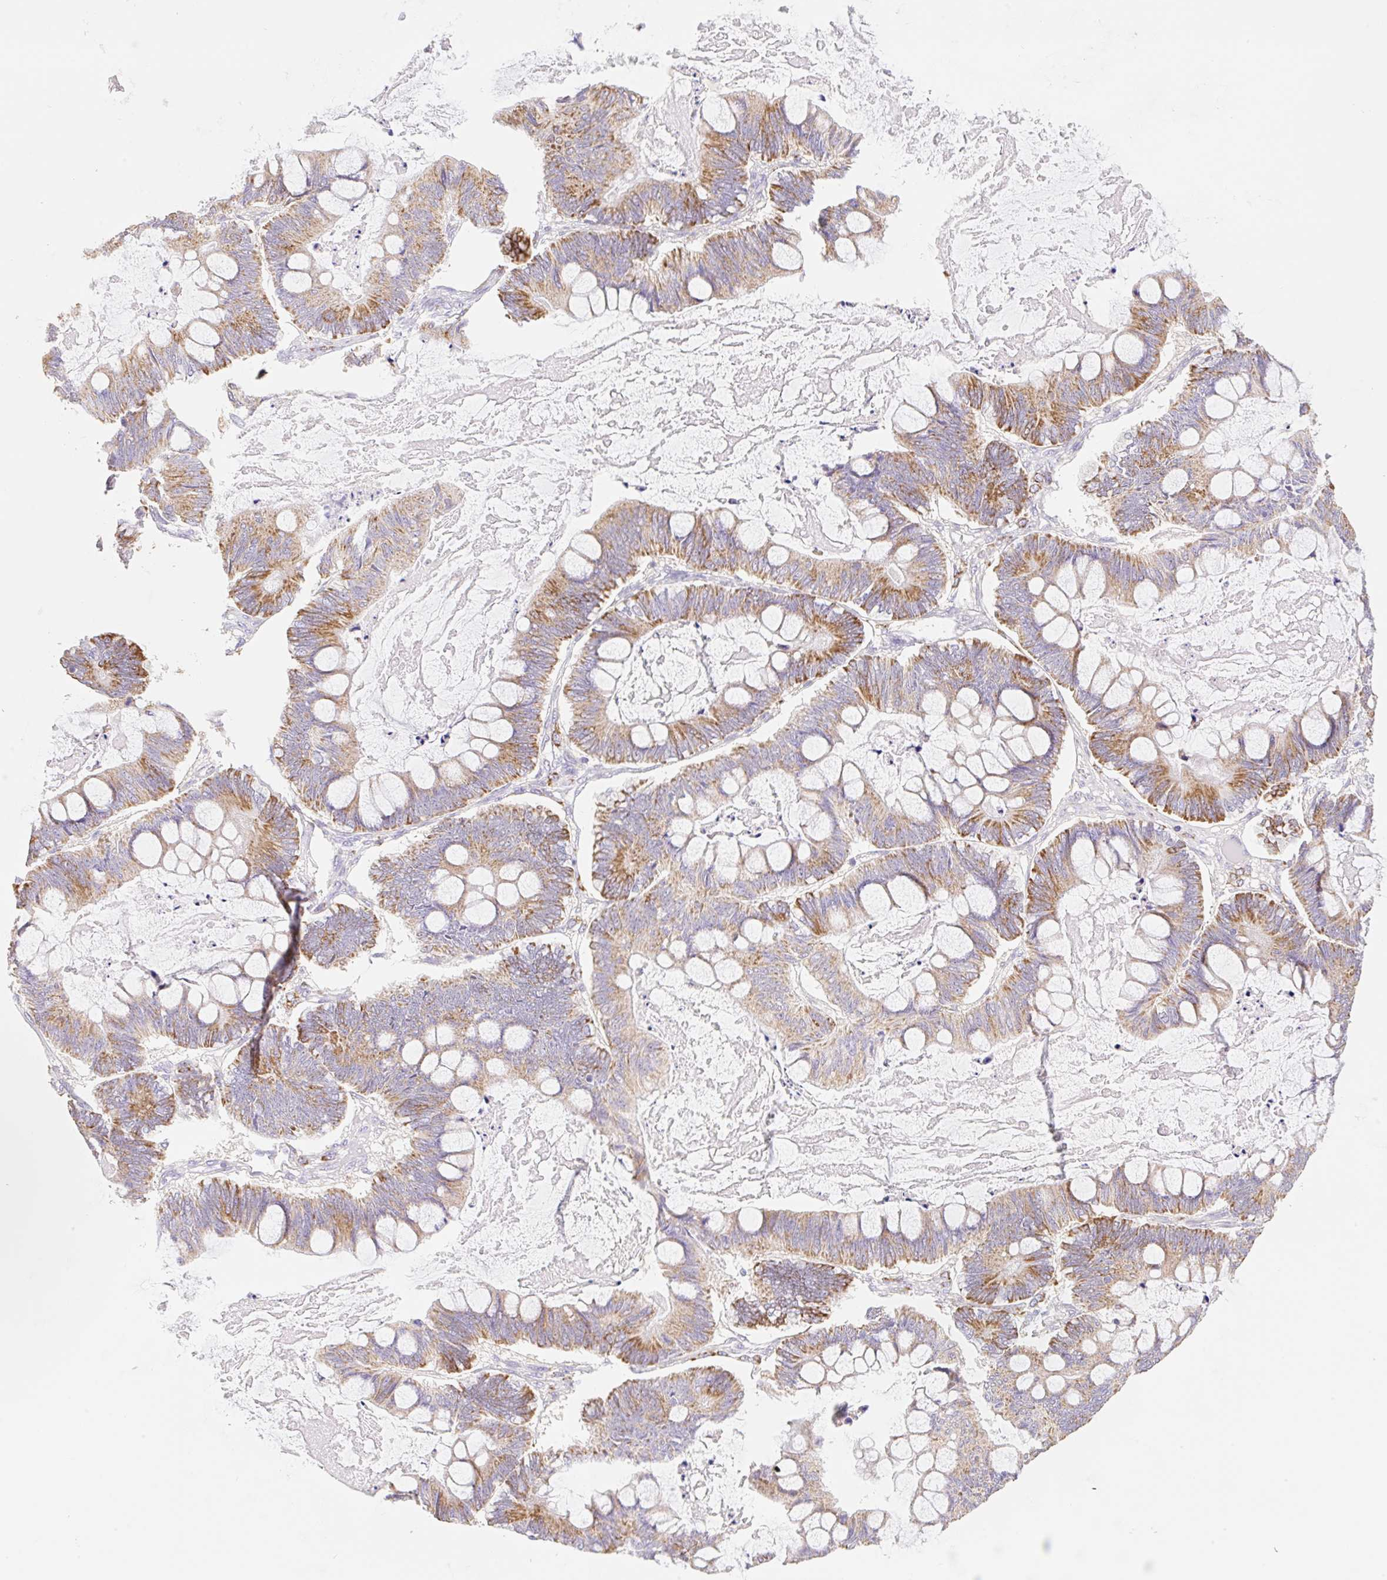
{"staining": {"intensity": "moderate", "quantity": ">75%", "location": "cytoplasmic/membranous"}, "tissue": "ovarian cancer", "cell_type": "Tumor cells", "image_type": "cancer", "snomed": [{"axis": "morphology", "description": "Cystadenocarcinoma, mucinous, NOS"}, {"axis": "topography", "description": "Ovary"}], "caption": "IHC (DAB (3,3'-diaminobenzidine)) staining of human mucinous cystadenocarcinoma (ovarian) reveals moderate cytoplasmic/membranous protein expression in approximately >75% of tumor cells. (DAB IHC with brightfield microscopy, high magnification).", "gene": "COPZ2", "patient": {"sex": "female", "age": 61}}